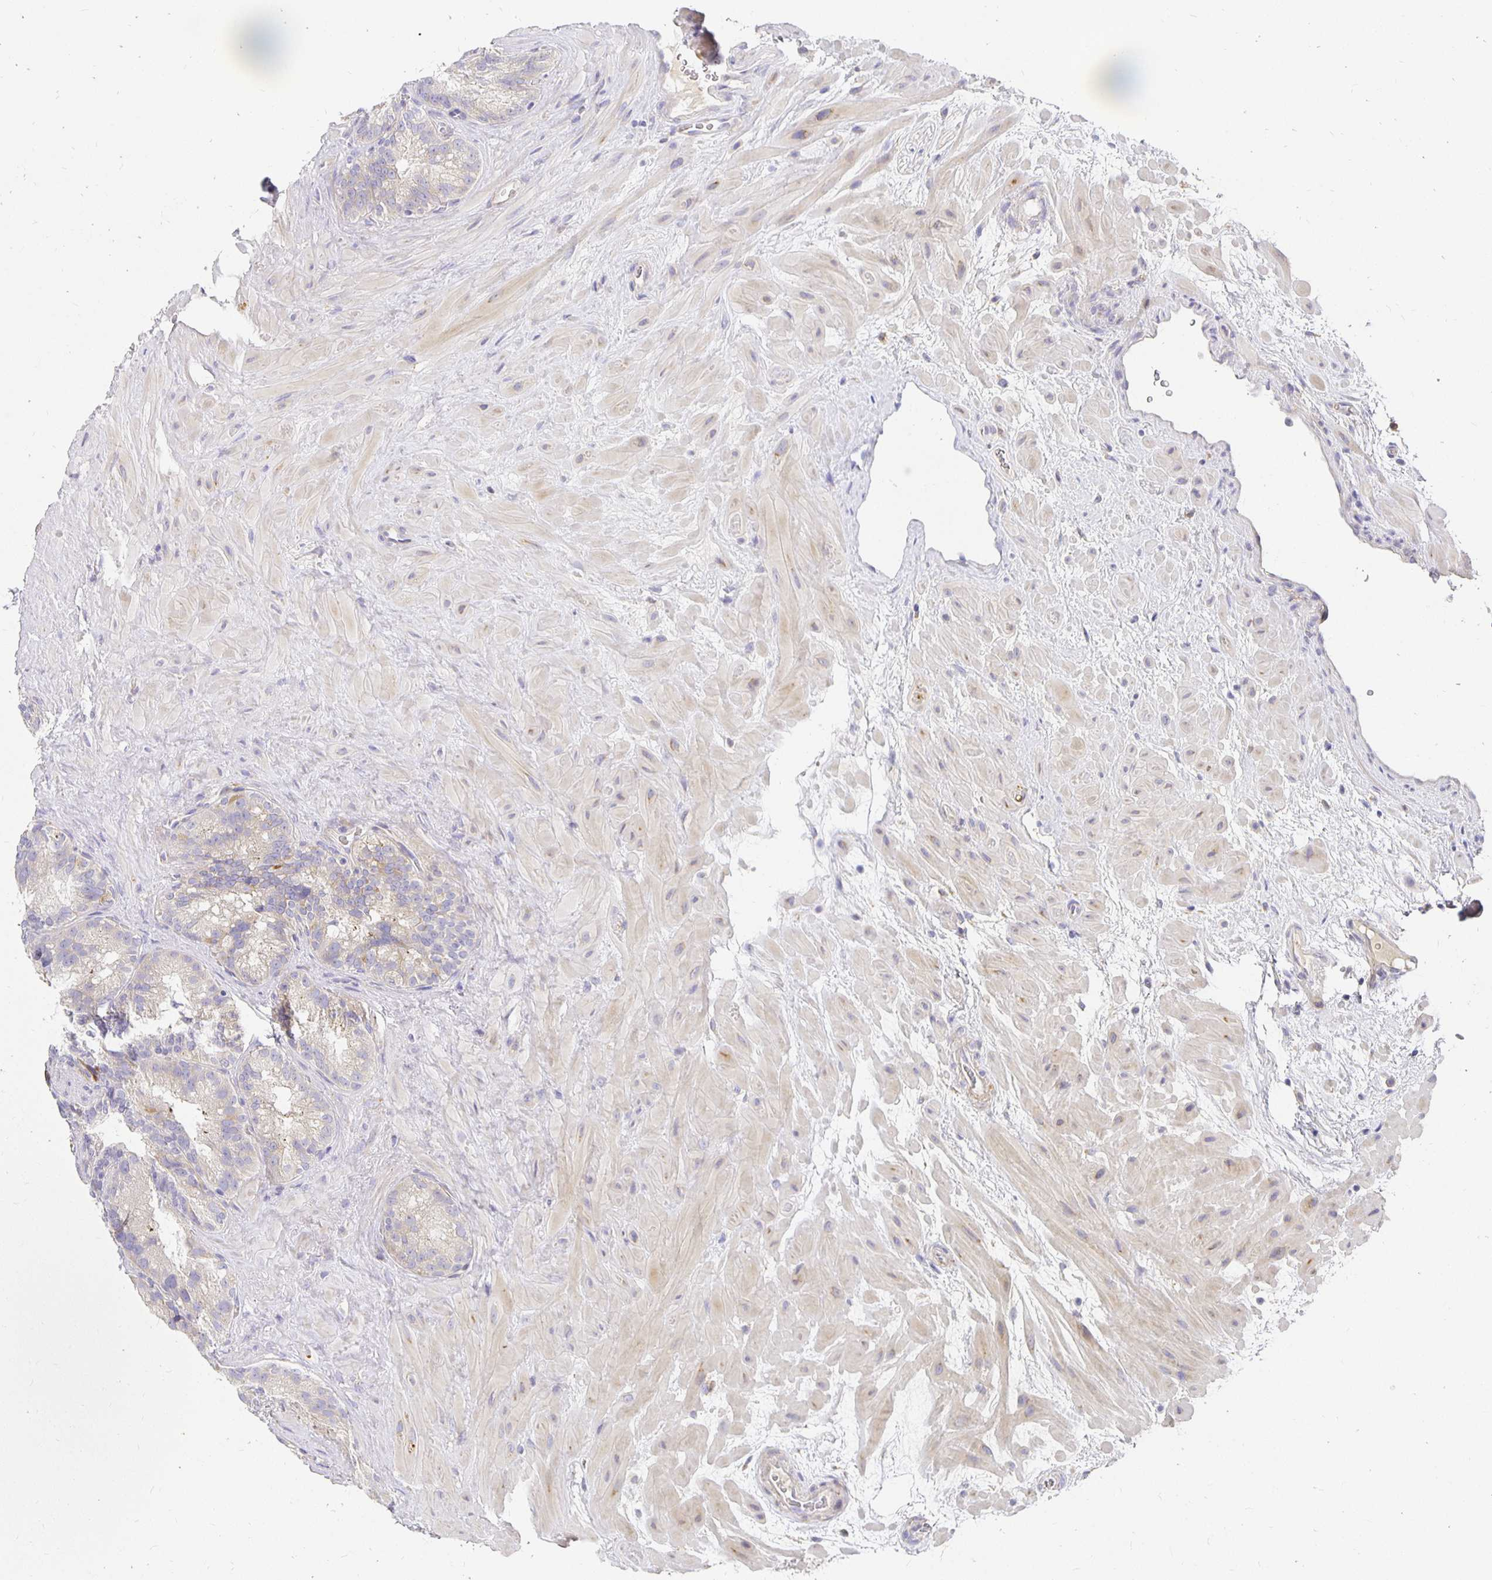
{"staining": {"intensity": "negative", "quantity": "none", "location": "none"}, "tissue": "seminal vesicle", "cell_type": "Glandular cells", "image_type": "normal", "snomed": [{"axis": "morphology", "description": "Normal tissue, NOS"}, {"axis": "topography", "description": "Seminal veicle"}], "caption": "DAB immunohistochemical staining of unremarkable human seminal vesicle displays no significant positivity in glandular cells. Brightfield microscopy of IHC stained with DAB (3,3'-diaminobenzidine) (brown) and hematoxylin (blue), captured at high magnification.", "gene": "PLOD1", "patient": {"sex": "male", "age": 60}}